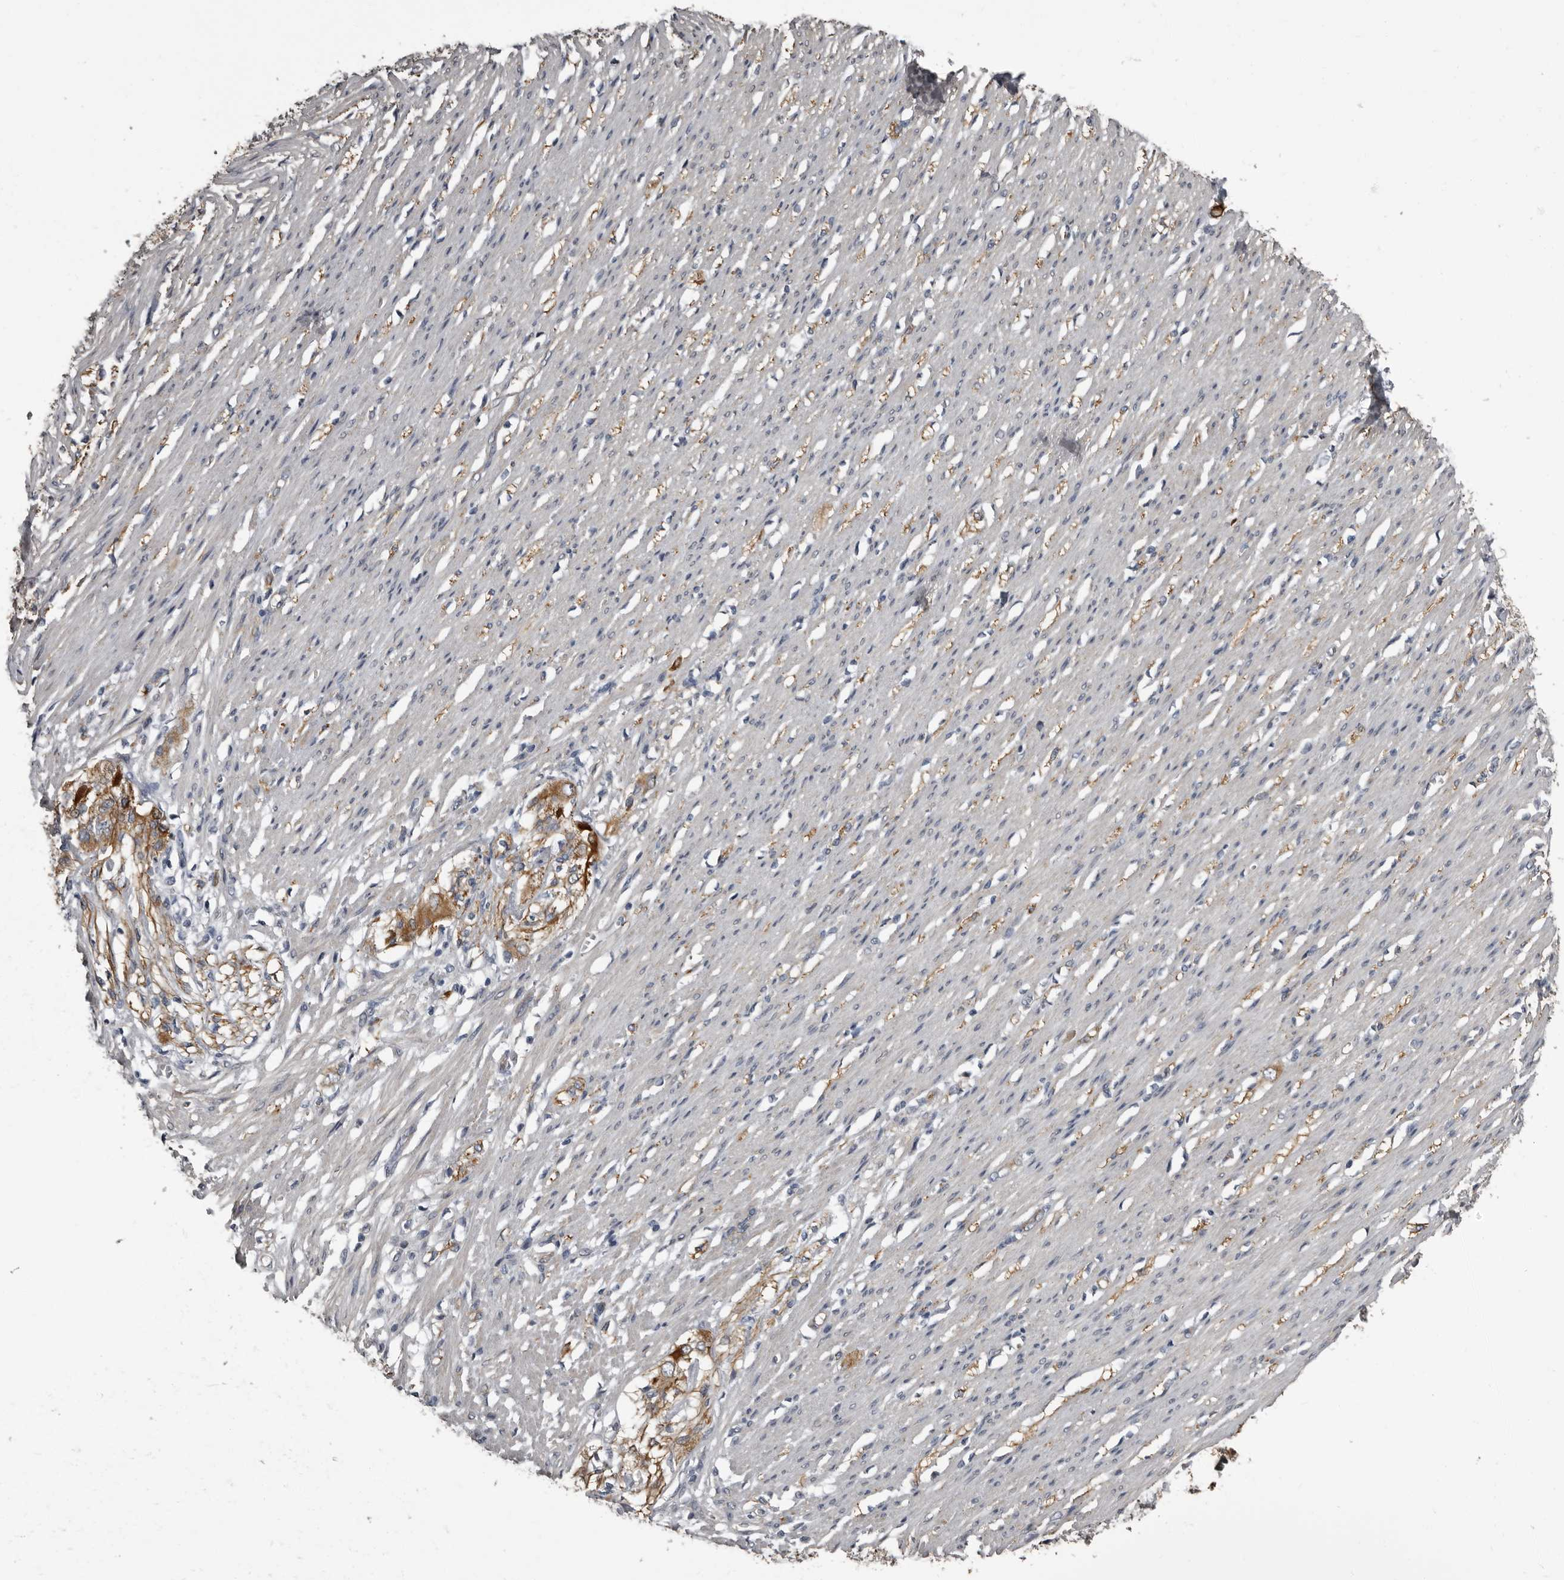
{"staining": {"intensity": "negative", "quantity": "none", "location": "none"}, "tissue": "smooth muscle", "cell_type": "Smooth muscle cells", "image_type": "normal", "snomed": [{"axis": "morphology", "description": "Normal tissue, NOS"}, {"axis": "morphology", "description": "Adenocarcinoma, NOS"}, {"axis": "topography", "description": "Colon"}, {"axis": "topography", "description": "Peripheral nerve tissue"}], "caption": "The micrograph demonstrates no staining of smooth muscle cells in normal smooth muscle.", "gene": "TPD52L1", "patient": {"sex": "male", "age": 14}}